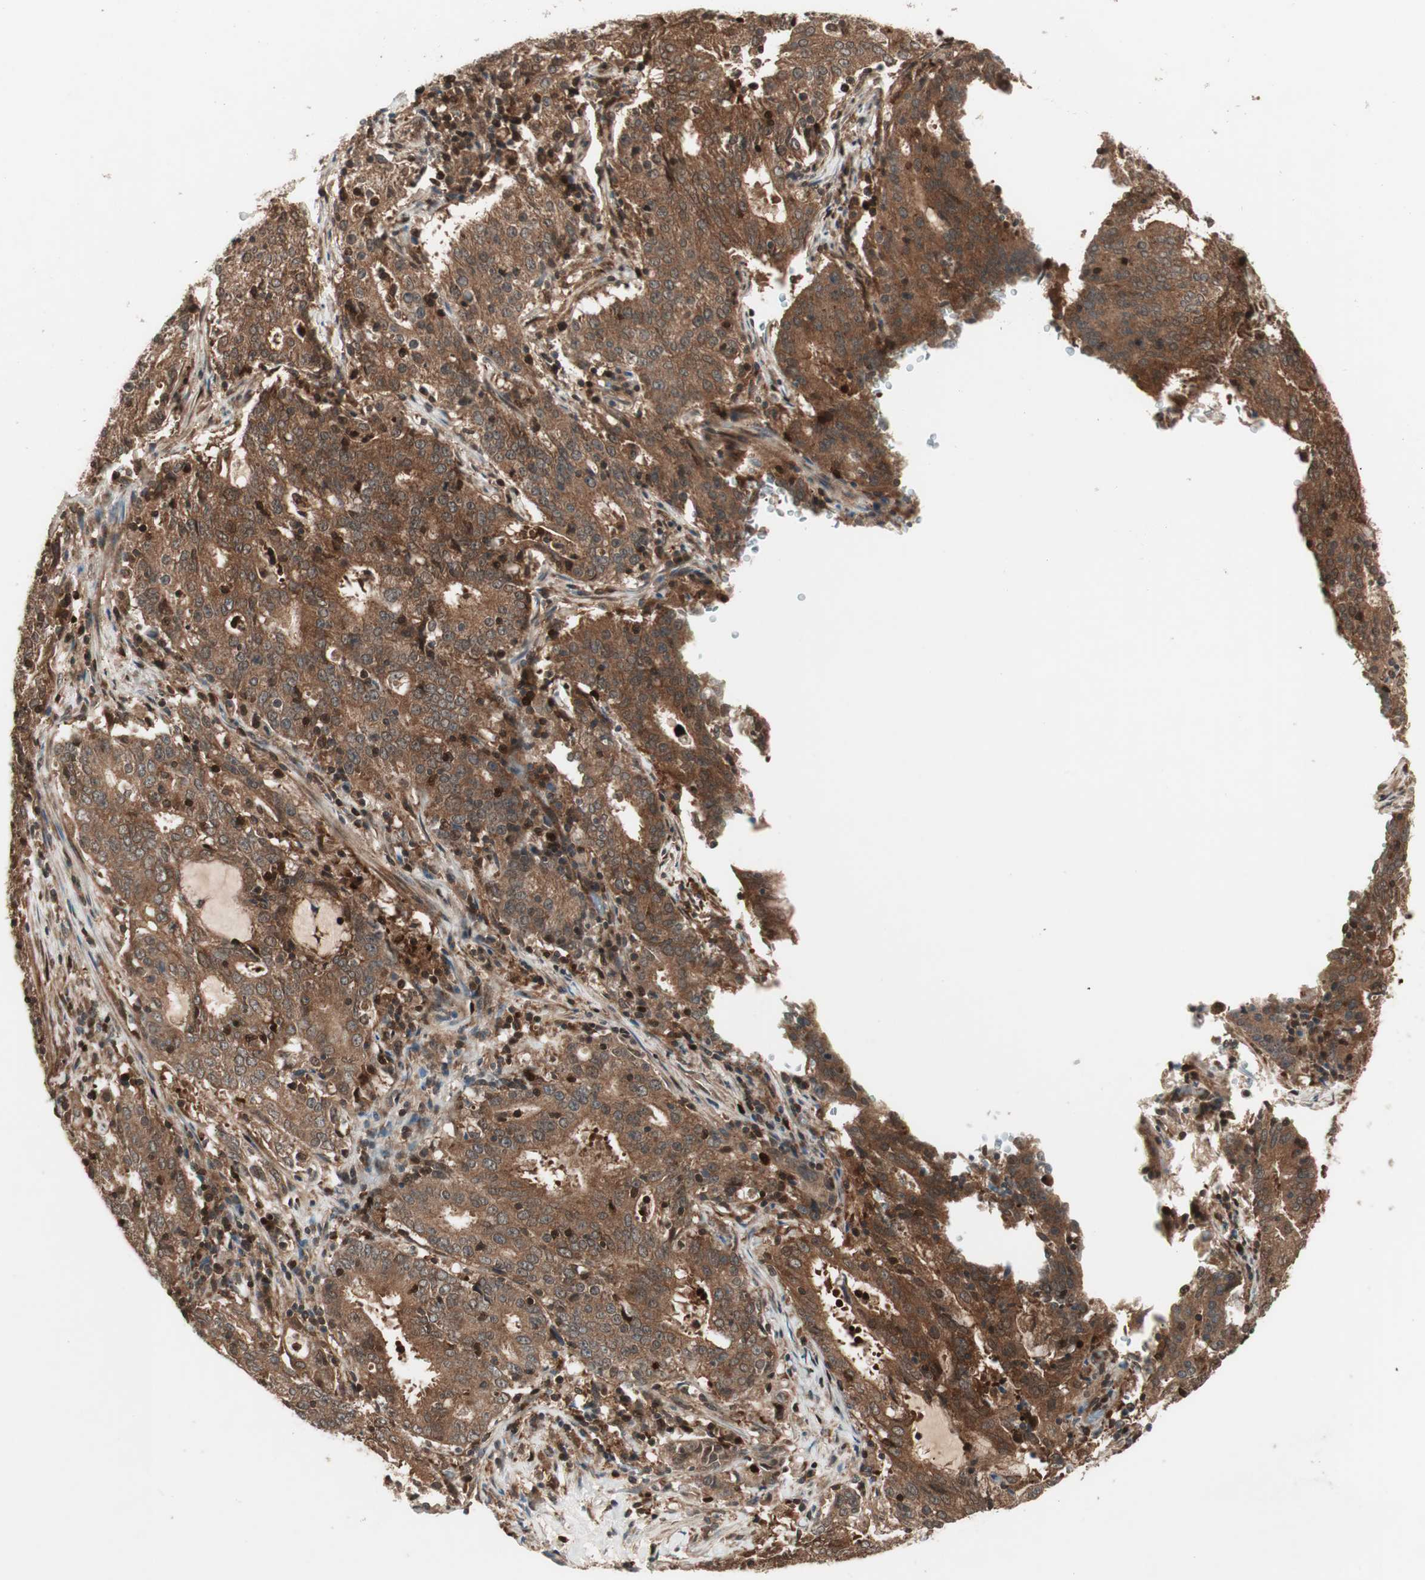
{"staining": {"intensity": "strong", "quantity": ">75%", "location": "cytoplasmic/membranous"}, "tissue": "cervical cancer", "cell_type": "Tumor cells", "image_type": "cancer", "snomed": [{"axis": "morphology", "description": "Adenocarcinoma, NOS"}, {"axis": "topography", "description": "Cervix"}], "caption": "Immunohistochemical staining of human cervical cancer reveals high levels of strong cytoplasmic/membranous expression in about >75% of tumor cells.", "gene": "PRKG2", "patient": {"sex": "female", "age": 44}}